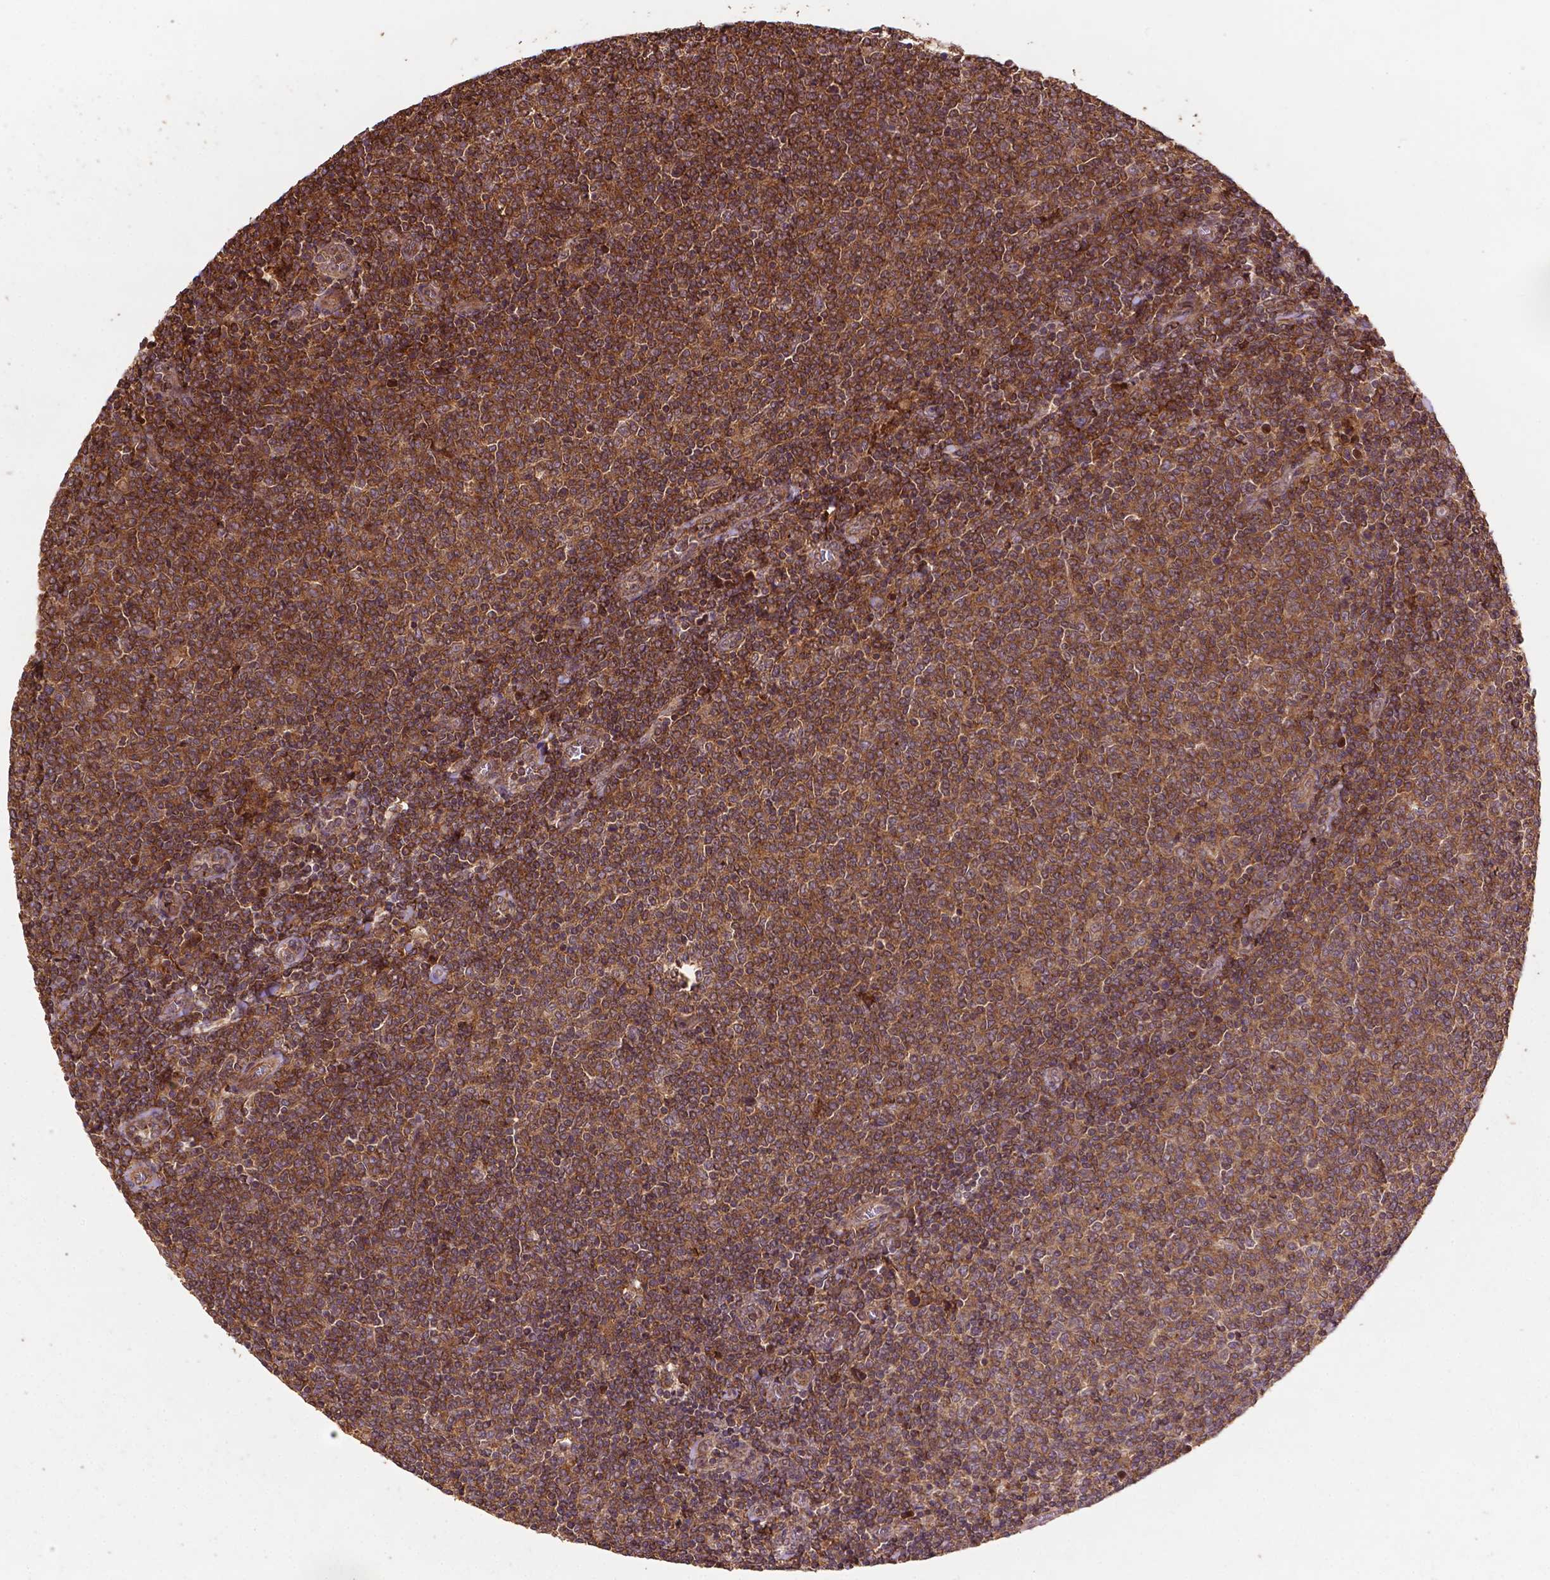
{"staining": {"intensity": "moderate", "quantity": ">75%", "location": "cytoplasmic/membranous"}, "tissue": "lymphoma", "cell_type": "Tumor cells", "image_type": "cancer", "snomed": [{"axis": "morphology", "description": "Malignant lymphoma, non-Hodgkin's type, Low grade"}, {"axis": "topography", "description": "Lymph node"}], "caption": "The photomicrograph exhibits a brown stain indicating the presence of a protein in the cytoplasmic/membranous of tumor cells in malignant lymphoma, non-Hodgkin's type (low-grade). The staining was performed using DAB (3,3'-diaminobenzidine) to visualize the protein expression in brown, while the nuclei were stained in blue with hematoxylin (Magnification: 20x).", "gene": "ZMYND19", "patient": {"sex": "male", "age": 52}}